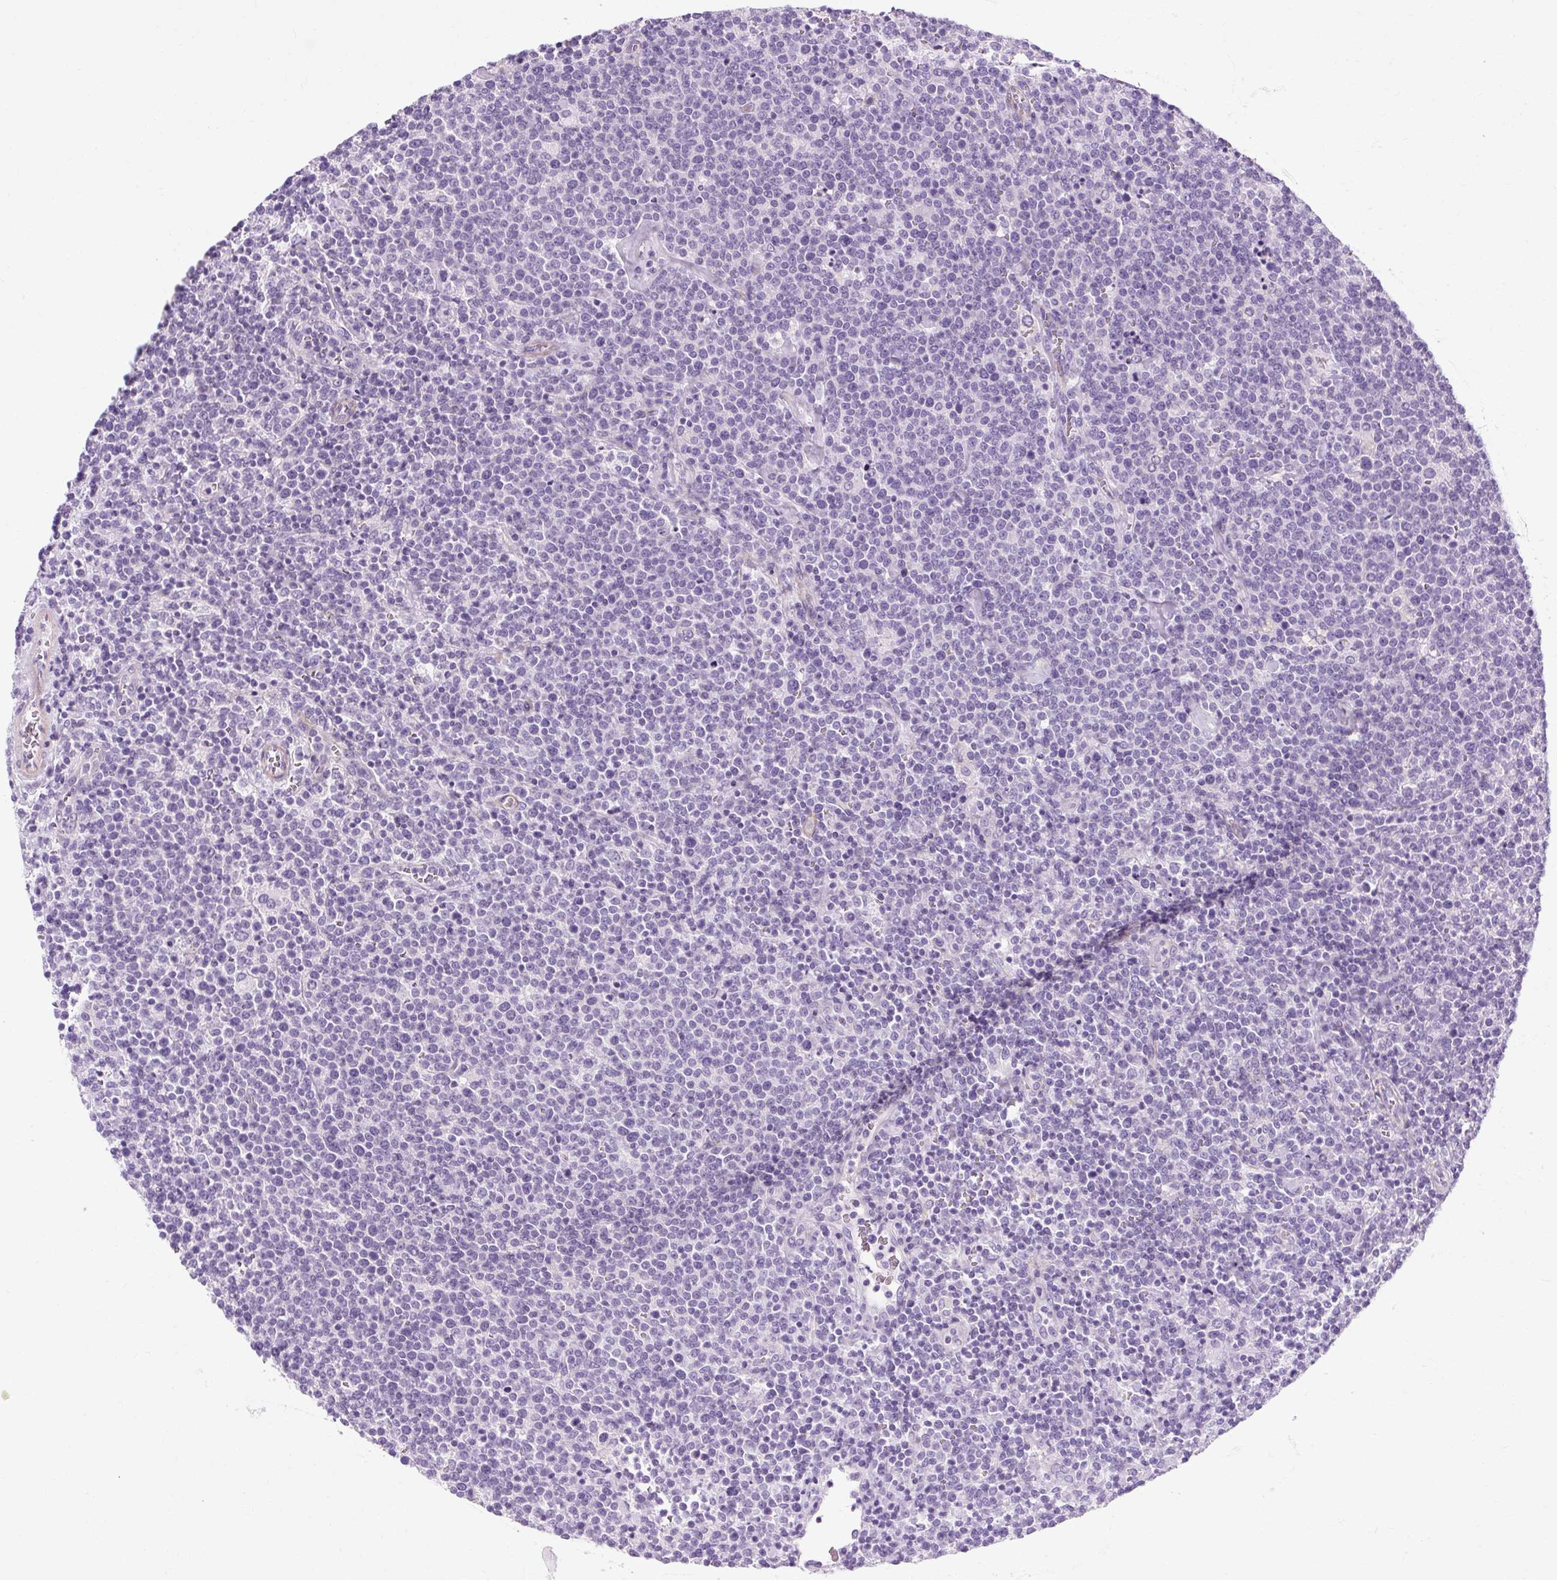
{"staining": {"intensity": "negative", "quantity": "none", "location": "none"}, "tissue": "lymphoma", "cell_type": "Tumor cells", "image_type": "cancer", "snomed": [{"axis": "morphology", "description": "Malignant lymphoma, non-Hodgkin's type, High grade"}, {"axis": "topography", "description": "Lymph node"}], "caption": "Protein analysis of malignant lymphoma, non-Hodgkin's type (high-grade) reveals no significant positivity in tumor cells.", "gene": "OOEP", "patient": {"sex": "male", "age": 61}}